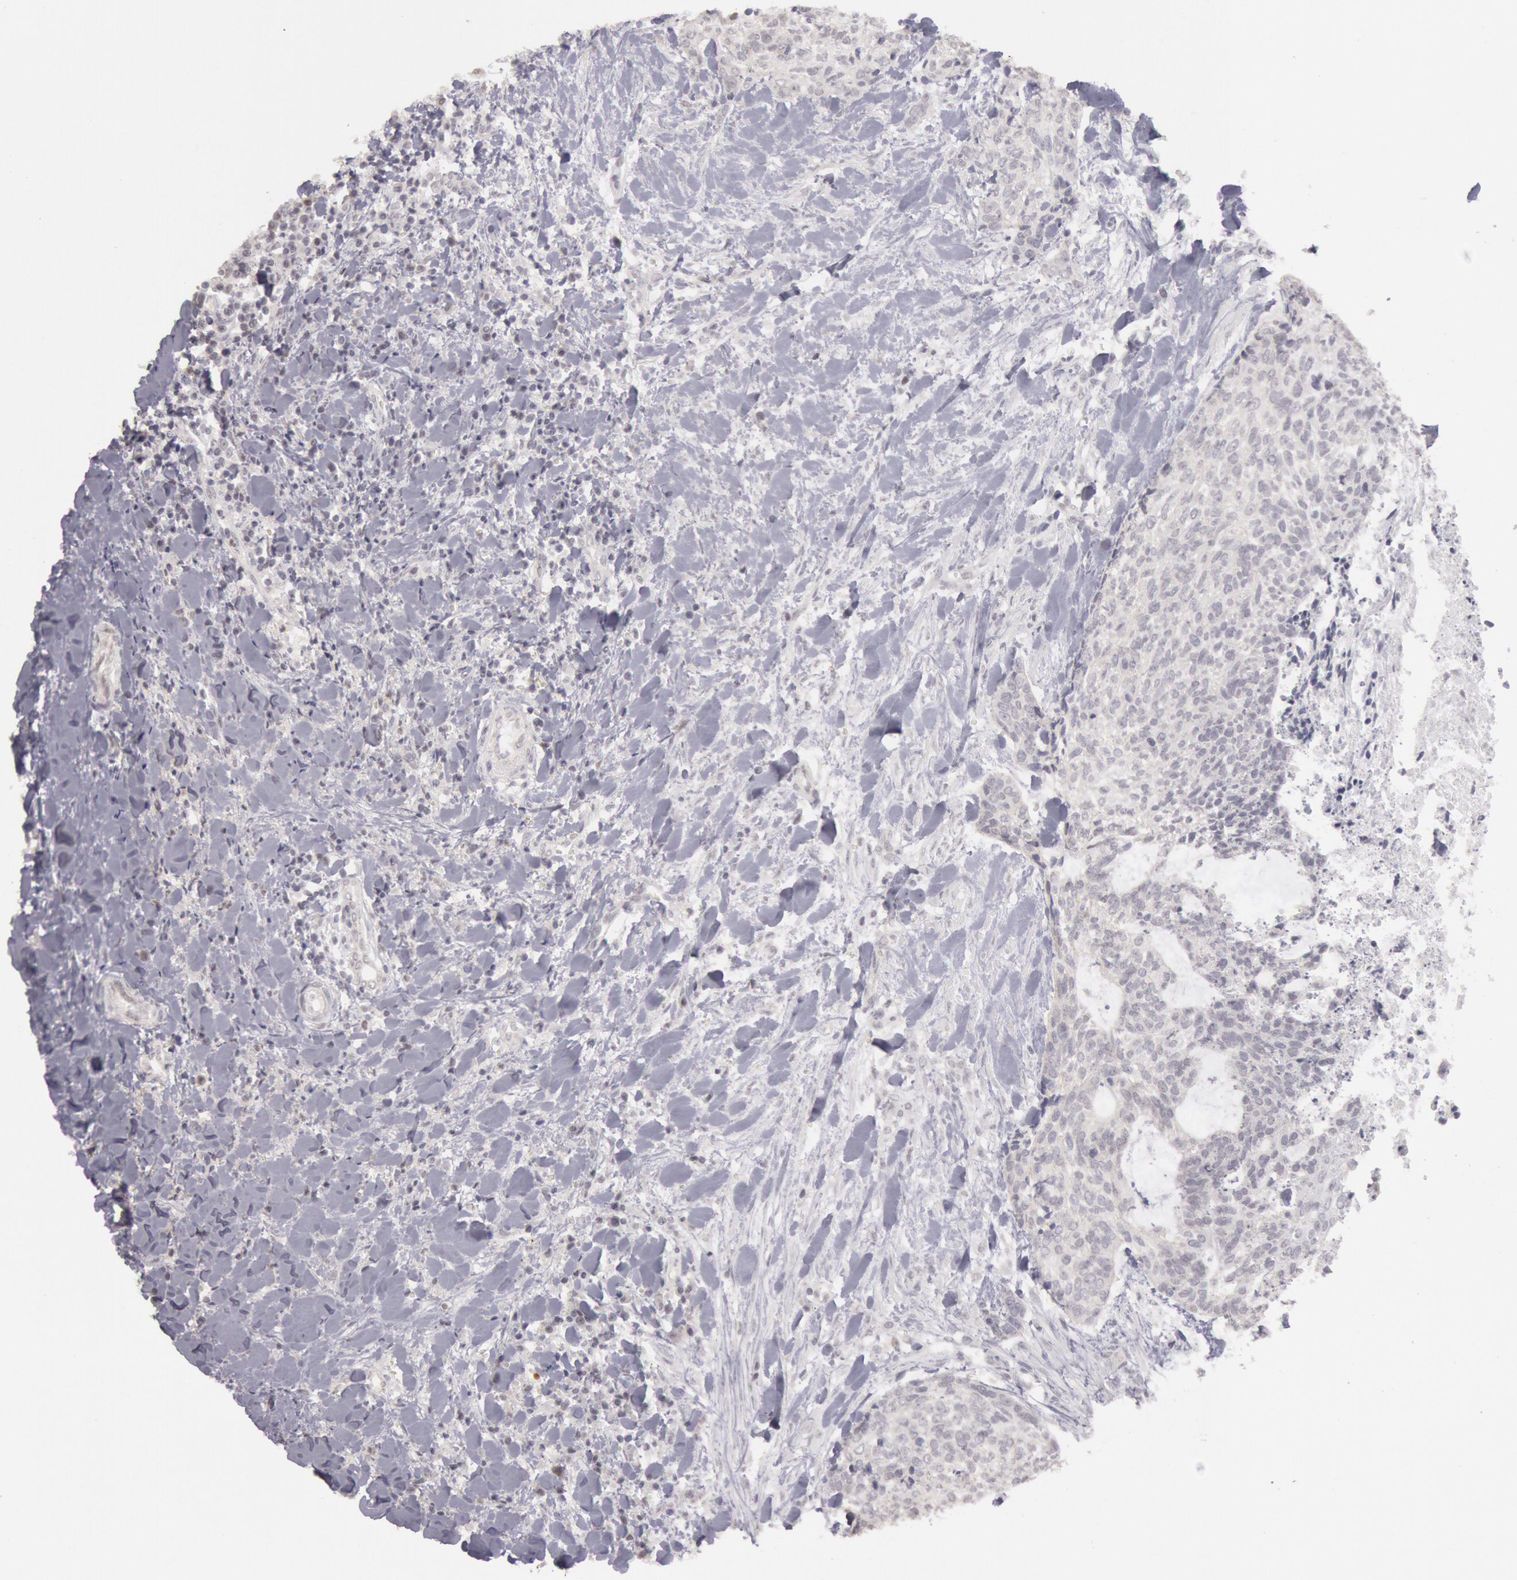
{"staining": {"intensity": "negative", "quantity": "none", "location": "none"}, "tissue": "head and neck cancer", "cell_type": "Tumor cells", "image_type": "cancer", "snomed": [{"axis": "morphology", "description": "Squamous cell carcinoma, NOS"}, {"axis": "topography", "description": "Salivary gland"}, {"axis": "topography", "description": "Head-Neck"}], "caption": "IHC of human head and neck squamous cell carcinoma exhibits no positivity in tumor cells.", "gene": "RIMBP3C", "patient": {"sex": "male", "age": 70}}